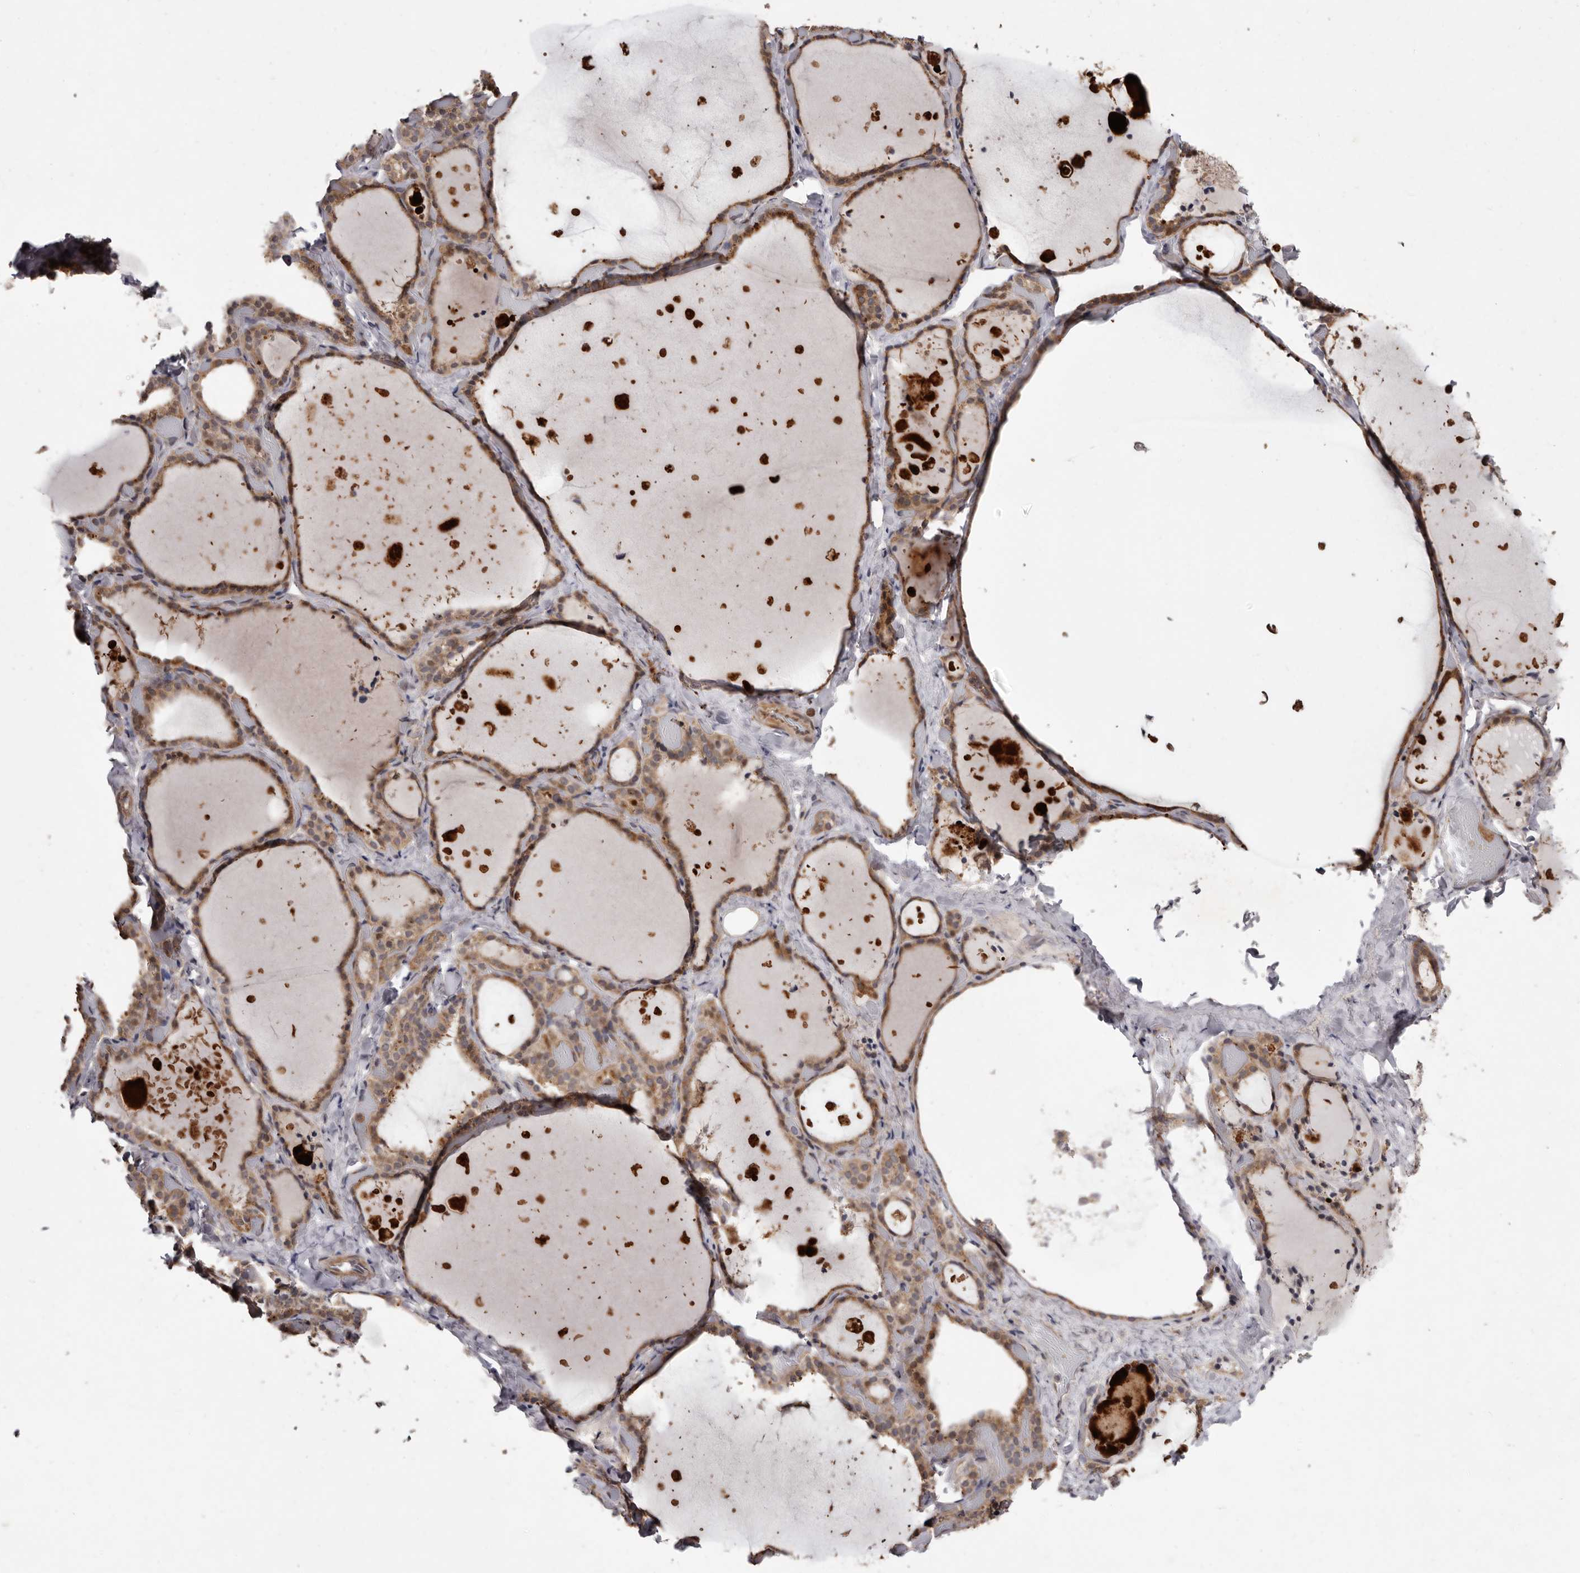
{"staining": {"intensity": "moderate", "quantity": ">75%", "location": "cytoplasmic/membranous"}, "tissue": "thyroid gland", "cell_type": "Glandular cells", "image_type": "normal", "snomed": [{"axis": "morphology", "description": "Normal tissue, NOS"}, {"axis": "topography", "description": "Thyroid gland"}], "caption": "The photomicrograph demonstrates immunohistochemical staining of unremarkable thyroid gland. There is moderate cytoplasmic/membranous staining is identified in about >75% of glandular cells.", "gene": "FLAD1", "patient": {"sex": "female", "age": 44}}